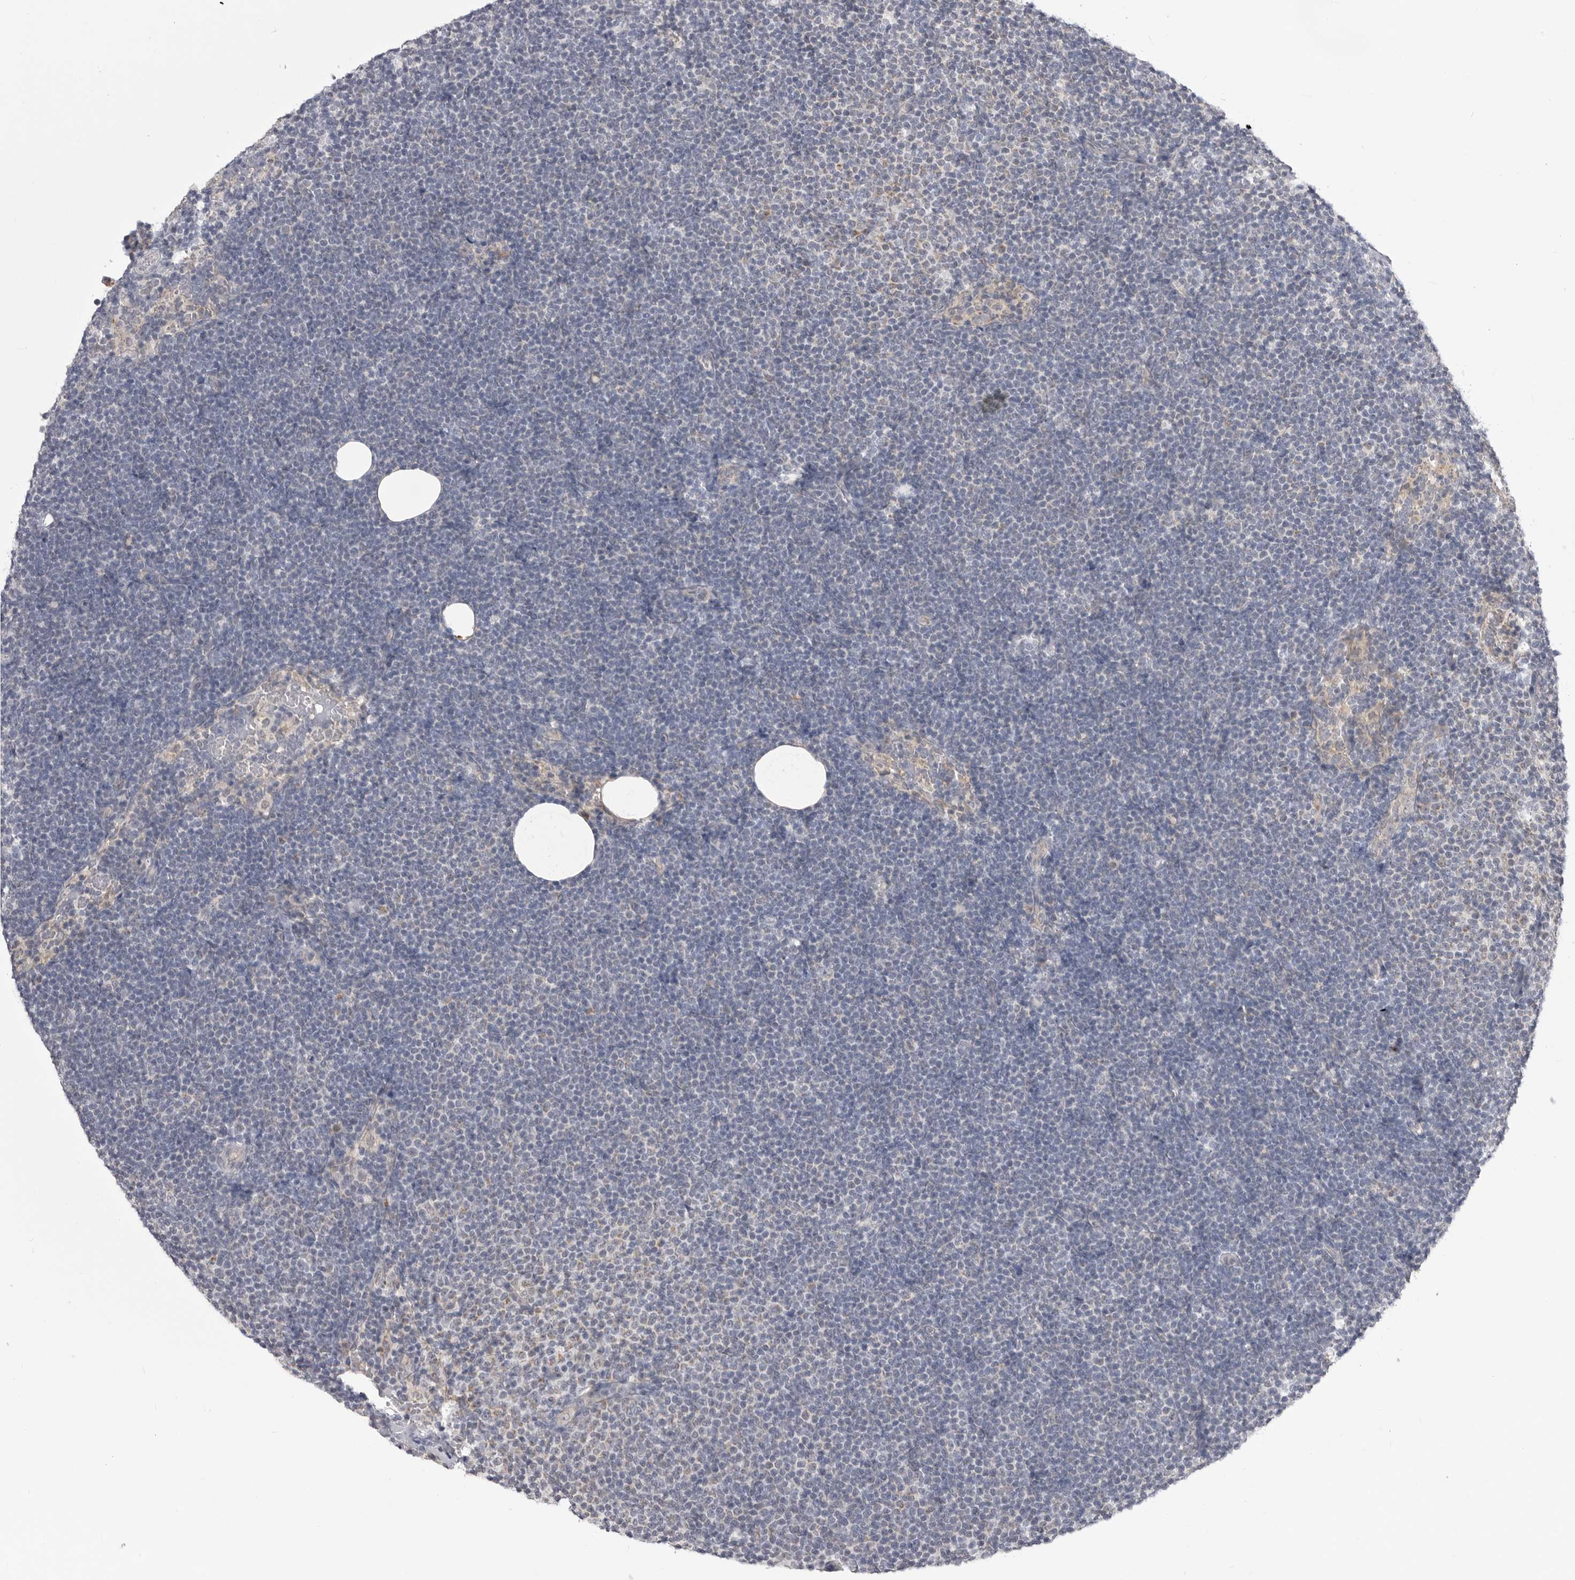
{"staining": {"intensity": "negative", "quantity": "none", "location": "none"}, "tissue": "lymphoma", "cell_type": "Tumor cells", "image_type": "cancer", "snomed": [{"axis": "morphology", "description": "Malignant lymphoma, non-Hodgkin's type, Low grade"}, {"axis": "topography", "description": "Lymph node"}], "caption": "Tumor cells show no significant protein expression in lymphoma.", "gene": "FH", "patient": {"sex": "female", "age": 53}}